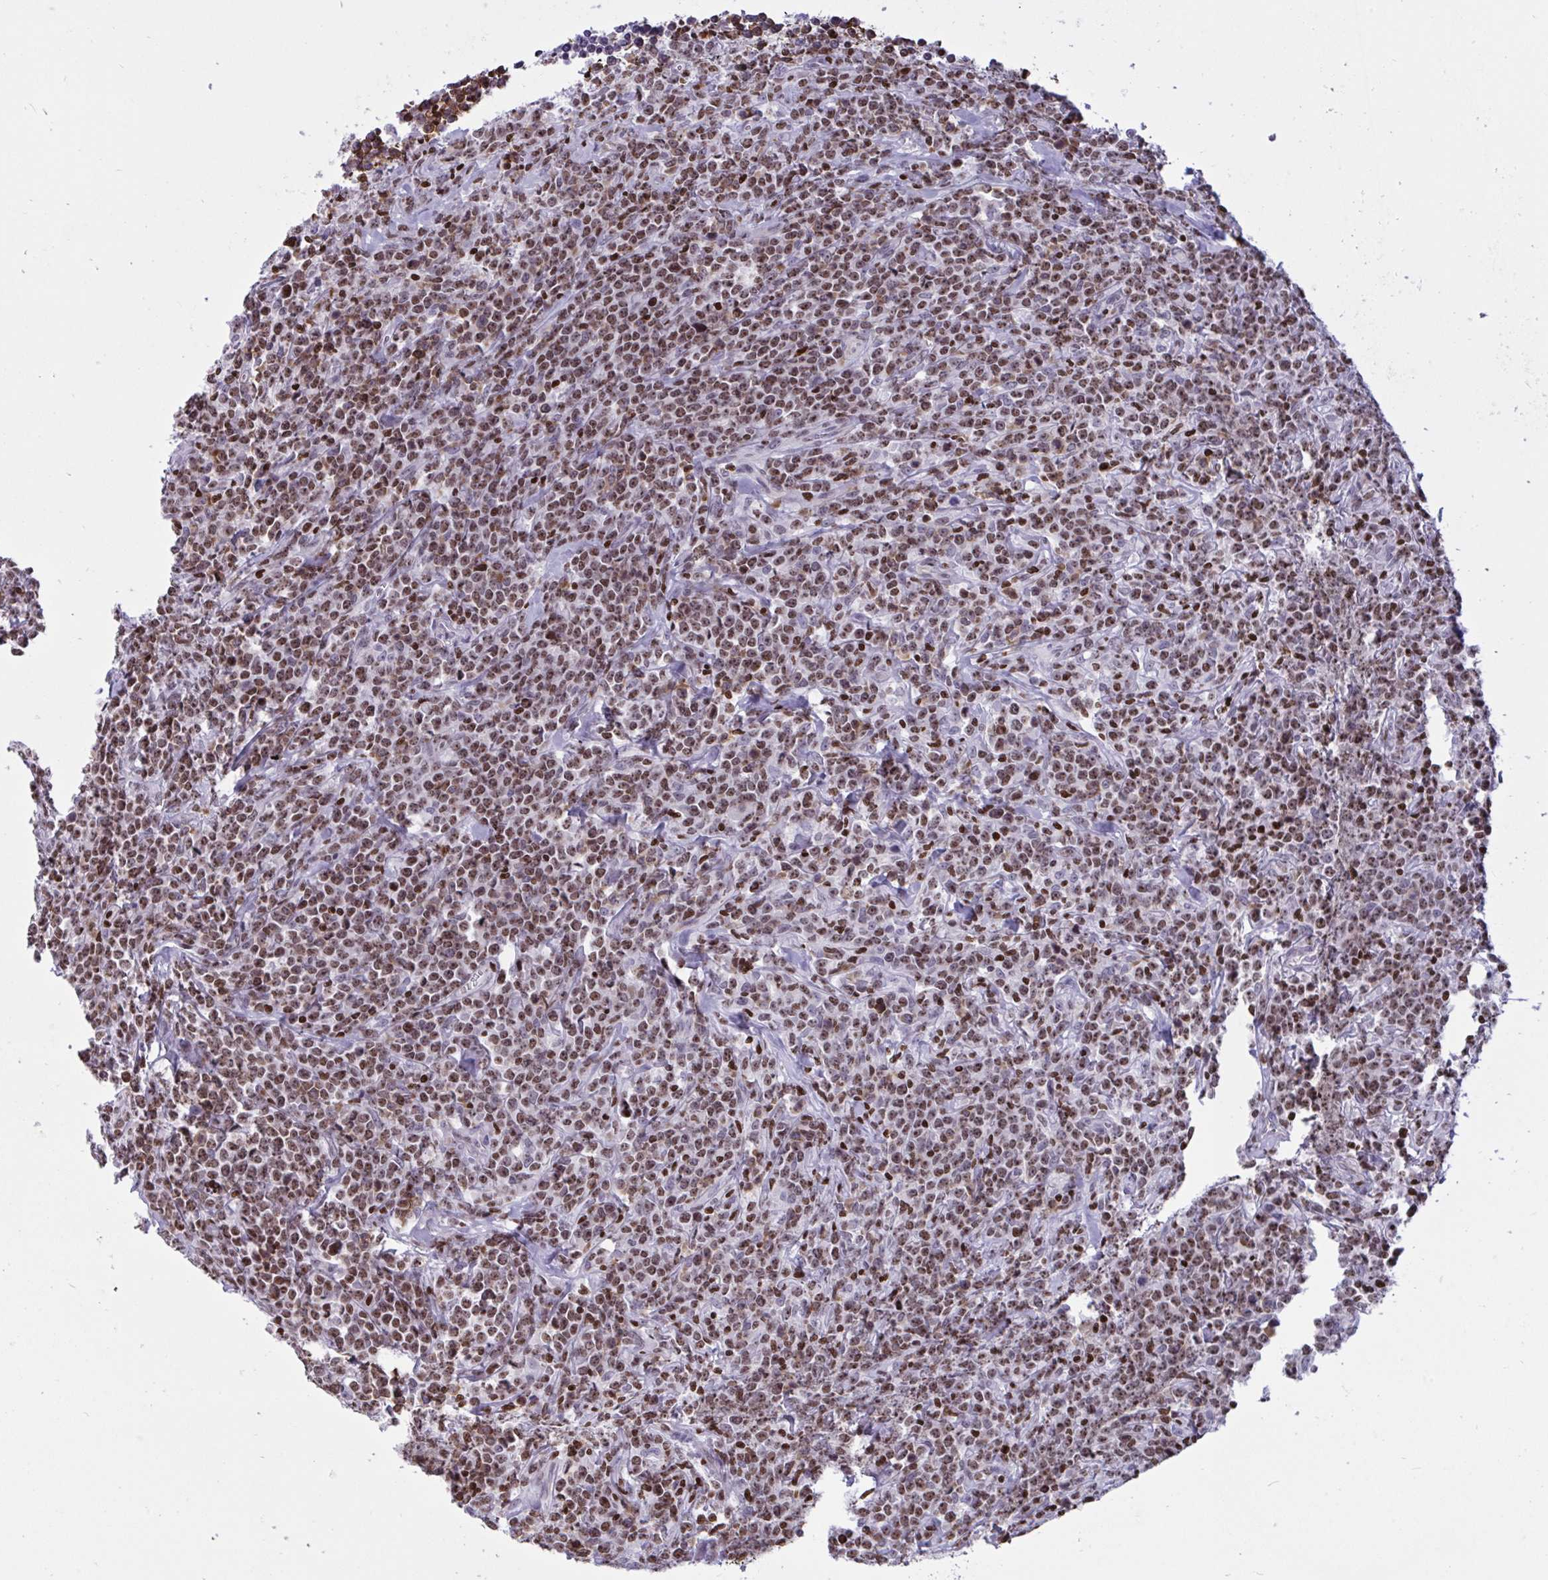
{"staining": {"intensity": "moderate", "quantity": ">75%", "location": "nuclear"}, "tissue": "lymphoma", "cell_type": "Tumor cells", "image_type": "cancer", "snomed": [{"axis": "morphology", "description": "Malignant lymphoma, non-Hodgkin's type, High grade"}, {"axis": "topography", "description": "Small intestine"}], "caption": "Immunohistochemistry of human high-grade malignant lymphoma, non-Hodgkin's type displays medium levels of moderate nuclear positivity in about >75% of tumor cells.", "gene": "HMGB2", "patient": {"sex": "female", "age": 56}}